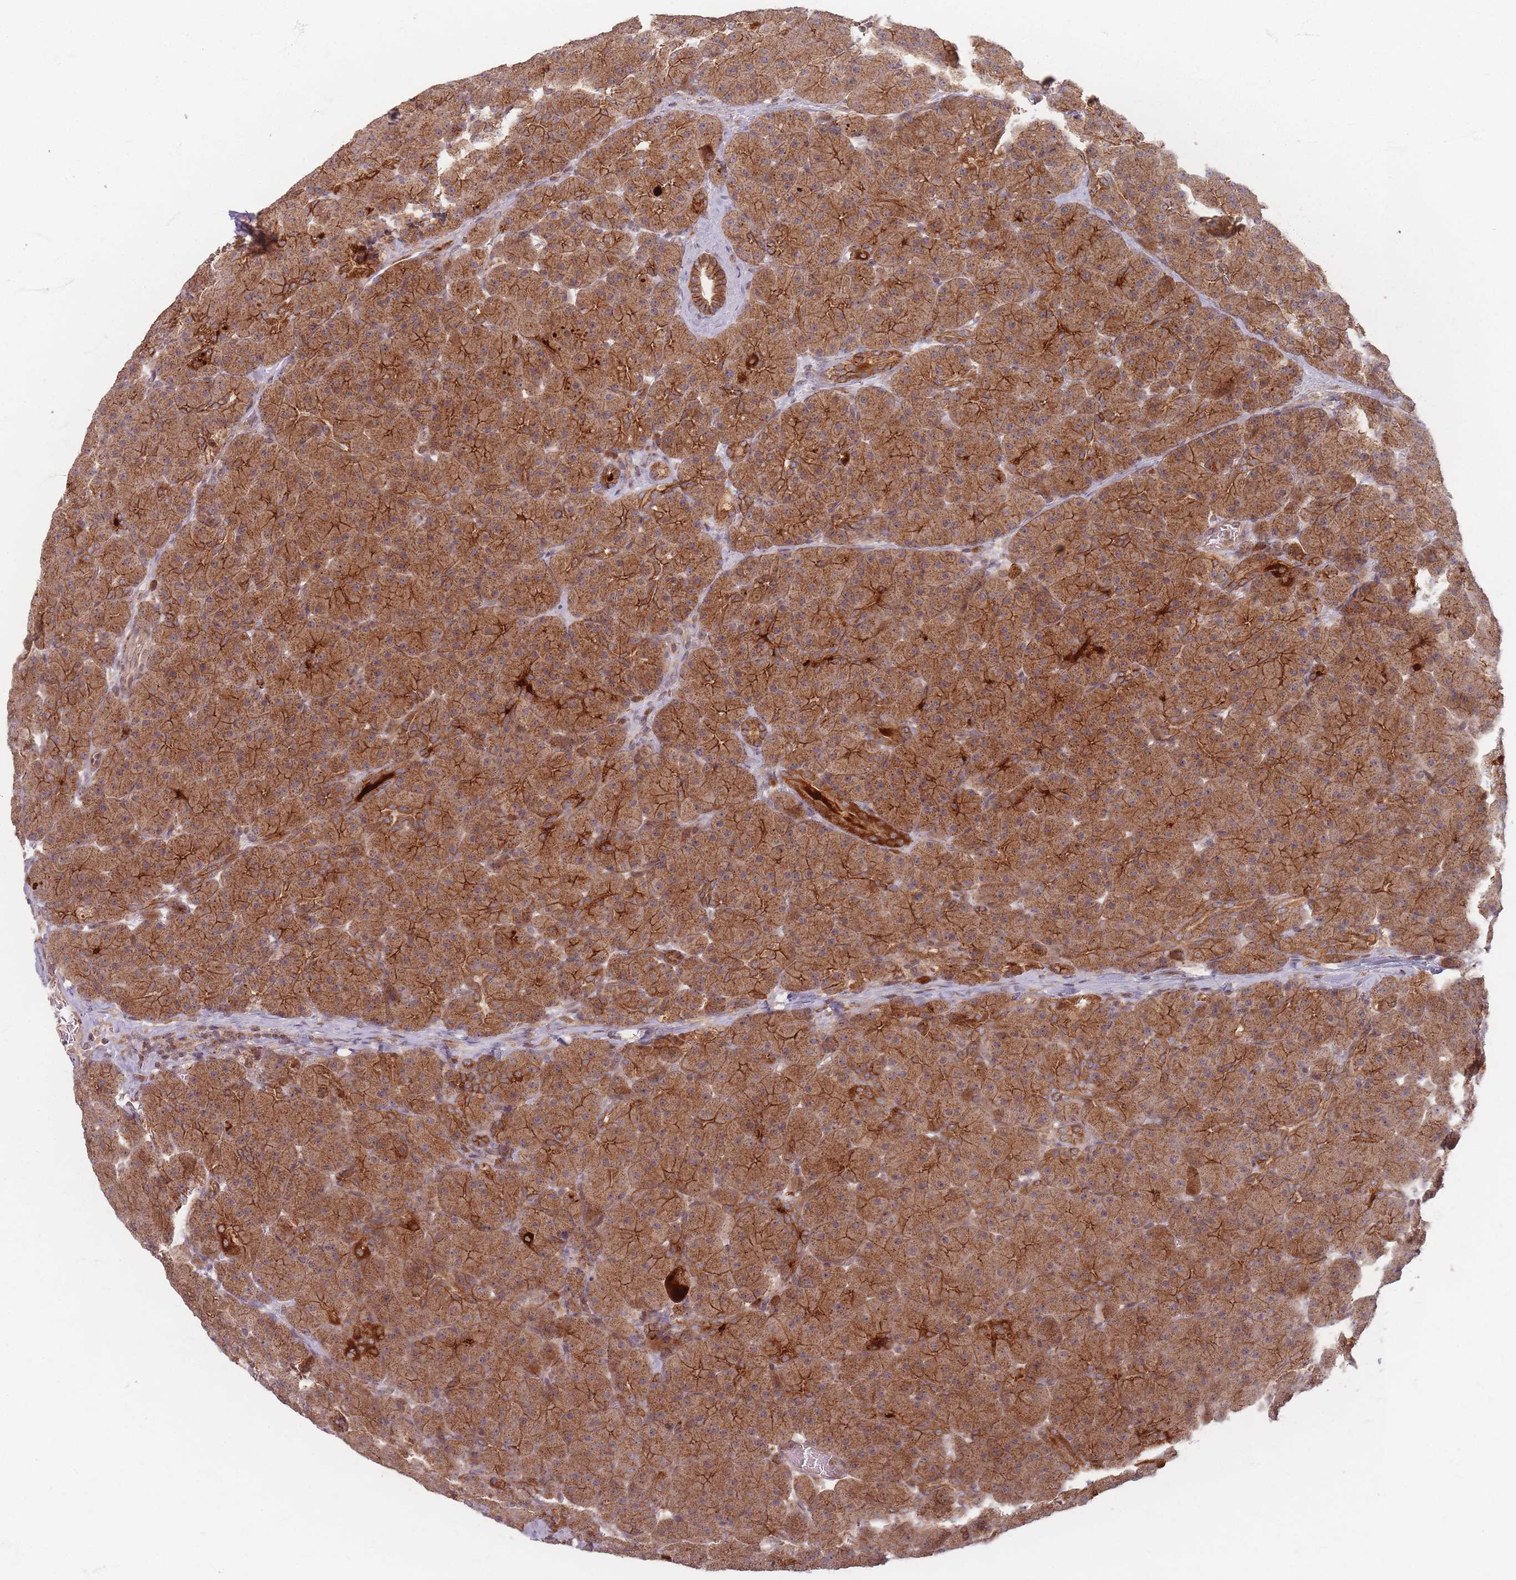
{"staining": {"intensity": "strong", "quantity": ">75%", "location": "cytoplasmic/membranous"}, "tissue": "pancreas", "cell_type": "Exocrine glandular cells", "image_type": "normal", "snomed": [{"axis": "morphology", "description": "Normal tissue, NOS"}, {"axis": "topography", "description": "Pancreas"}], "caption": "A brown stain shows strong cytoplasmic/membranous expression of a protein in exocrine glandular cells of unremarkable pancreas.", "gene": "RADX", "patient": {"sex": "male", "age": 66}}